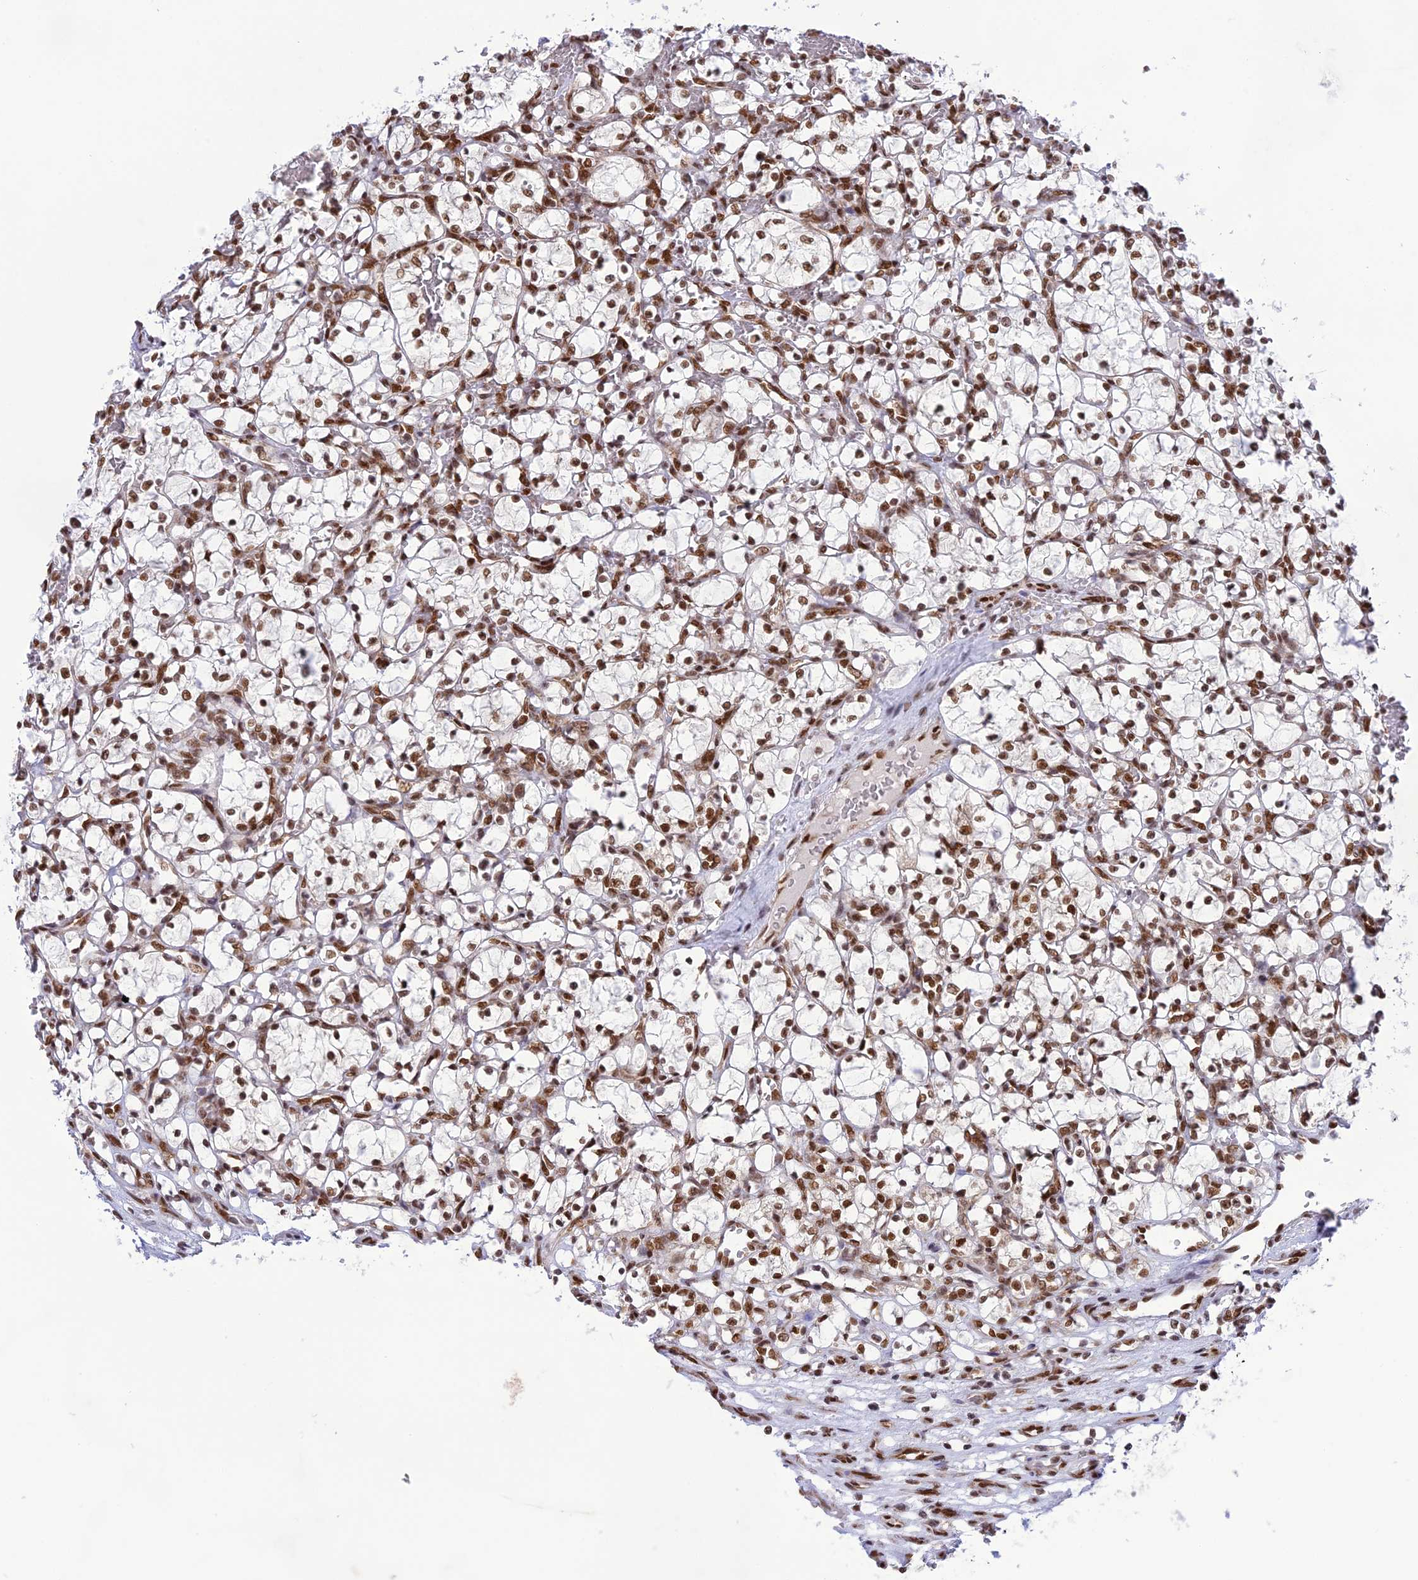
{"staining": {"intensity": "strong", "quantity": ">75%", "location": "nuclear"}, "tissue": "renal cancer", "cell_type": "Tumor cells", "image_type": "cancer", "snomed": [{"axis": "morphology", "description": "Adenocarcinoma, NOS"}, {"axis": "topography", "description": "Kidney"}], "caption": "An image of human adenocarcinoma (renal) stained for a protein displays strong nuclear brown staining in tumor cells. Immunohistochemistry stains the protein of interest in brown and the nuclei are stained blue.", "gene": "DDX1", "patient": {"sex": "female", "age": 69}}